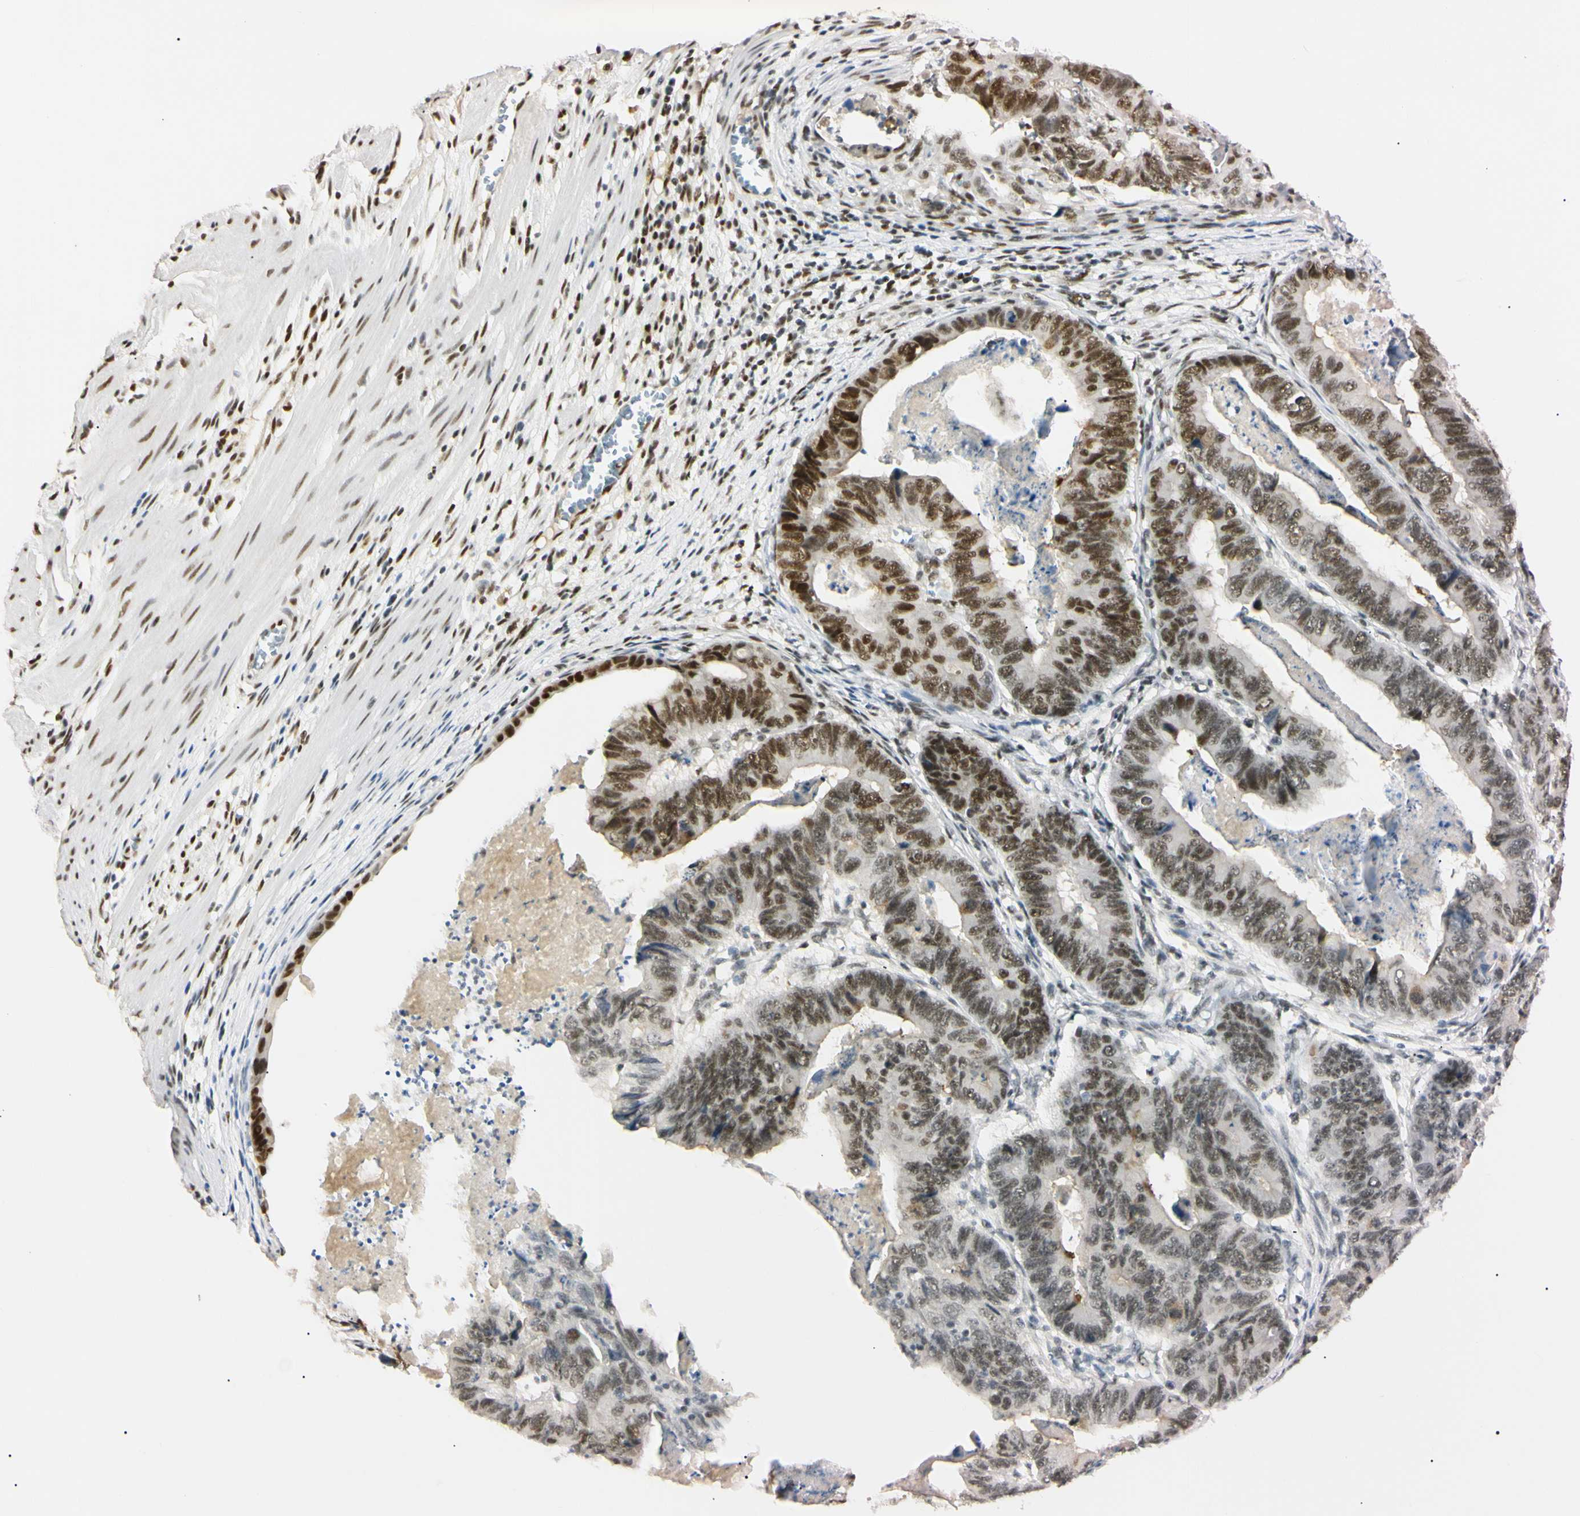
{"staining": {"intensity": "strong", "quantity": ">75%", "location": "nuclear"}, "tissue": "stomach cancer", "cell_type": "Tumor cells", "image_type": "cancer", "snomed": [{"axis": "morphology", "description": "Adenocarcinoma, NOS"}, {"axis": "topography", "description": "Stomach, lower"}], "caption": "DAB (3,3'-diaminobenzidine) immunohistochemical staining of stomach adenocarcinoma demonstrates strong nuclear protein expression in approximately >75% of tumor cells.", "gene": "ZNF134", "patient": {"sex": "male", "age": 77}}